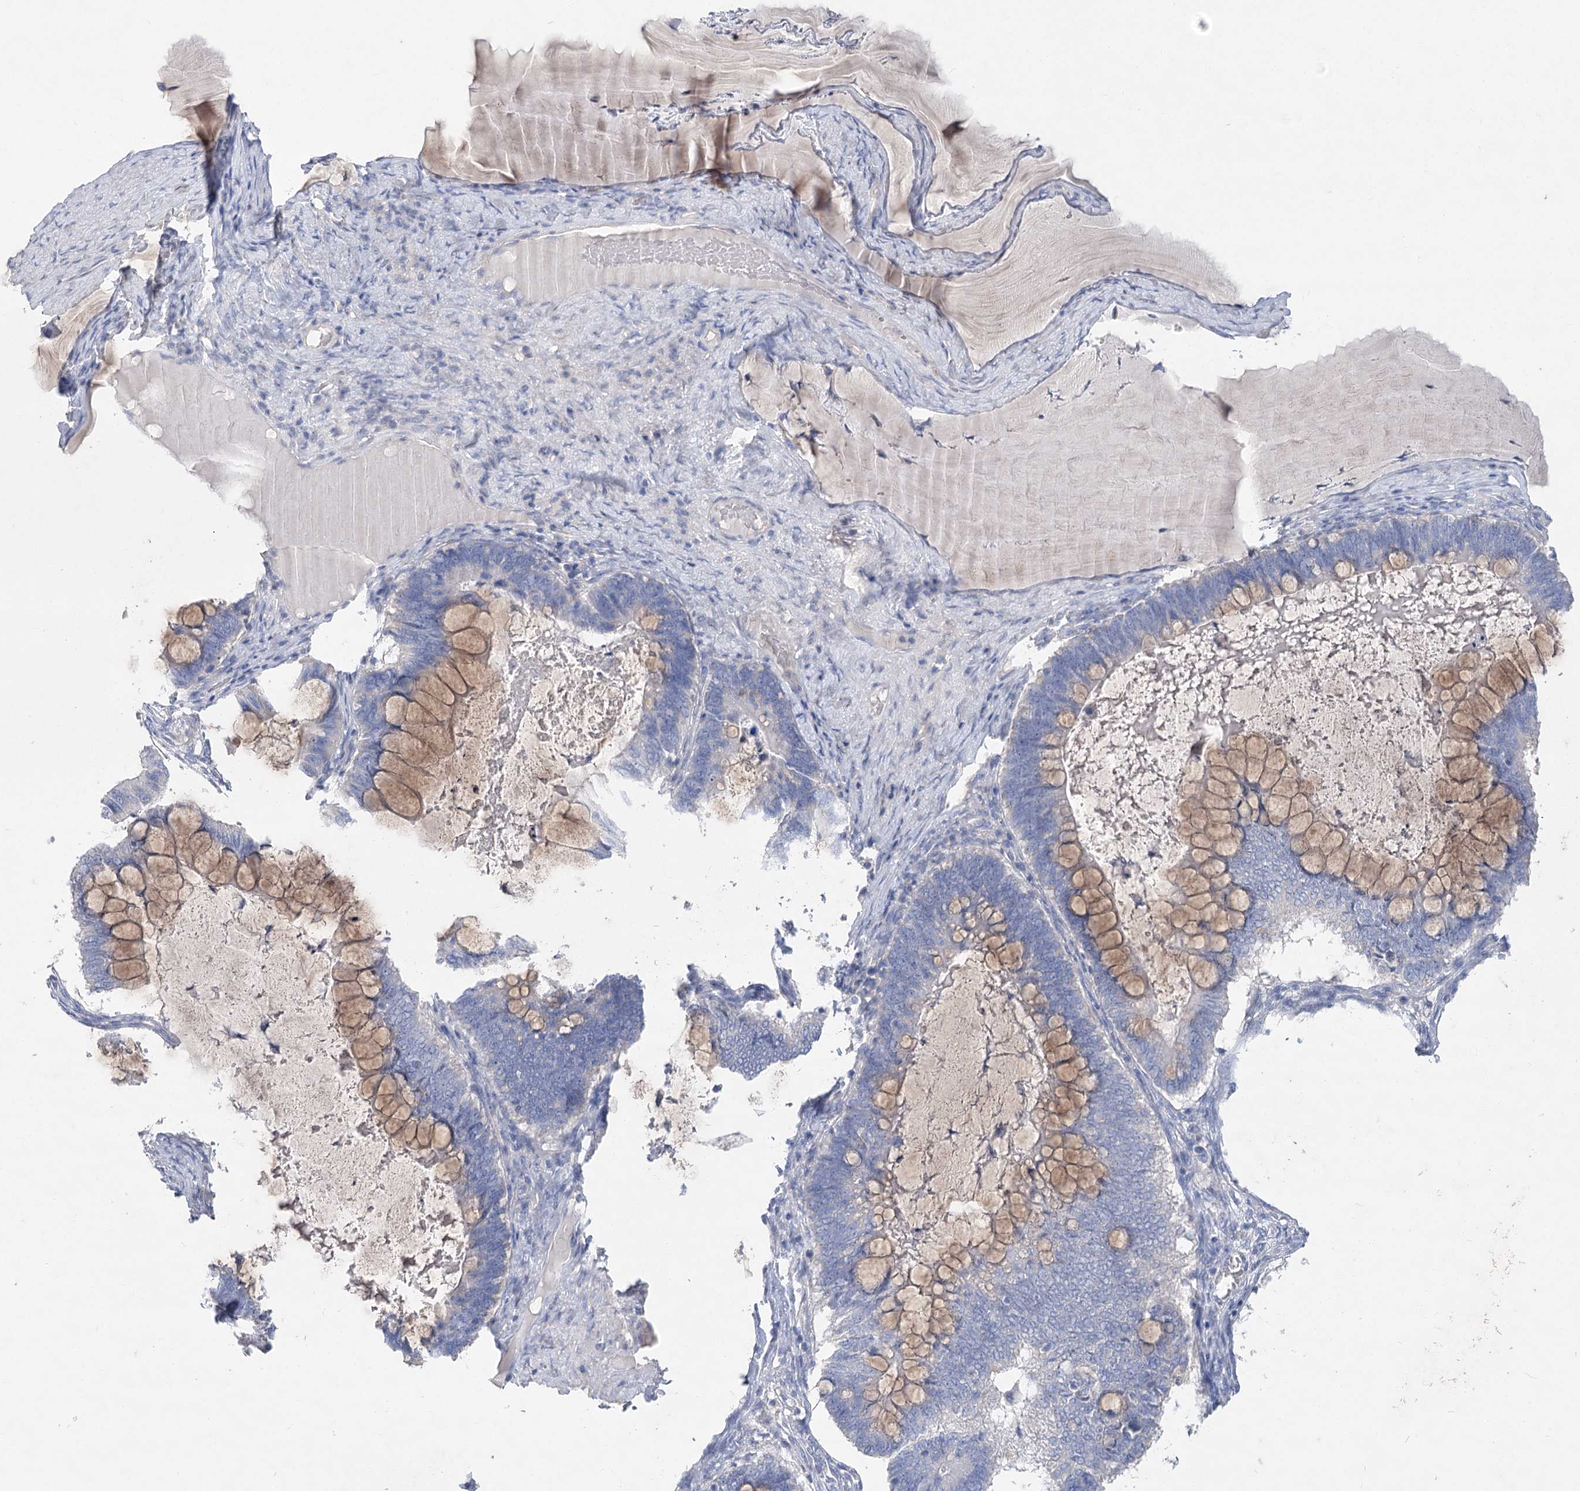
{"staining": {"intensity": "weak", "quantity": "25%-75%", "location": "cytoplasmic/membranous"}, "tissue": "ovarian cancer", "cell_type": "Tumor cells", "image_type": "cancer", "snomed": [{"axis": "morphology", "description": "Cystadenocarcinoma, mucinous, NOS"}, {"axis": "topography", "description": "Ovary"}], "caption": "Immunohistochemical staining of ovarian cancer shows low levels of weak cytoplasmic/membranous positivity in approximately 25%-75% of tumor cells.", "gene": "SLC9A3", "patient": {"sex": "female", "age": 61}}